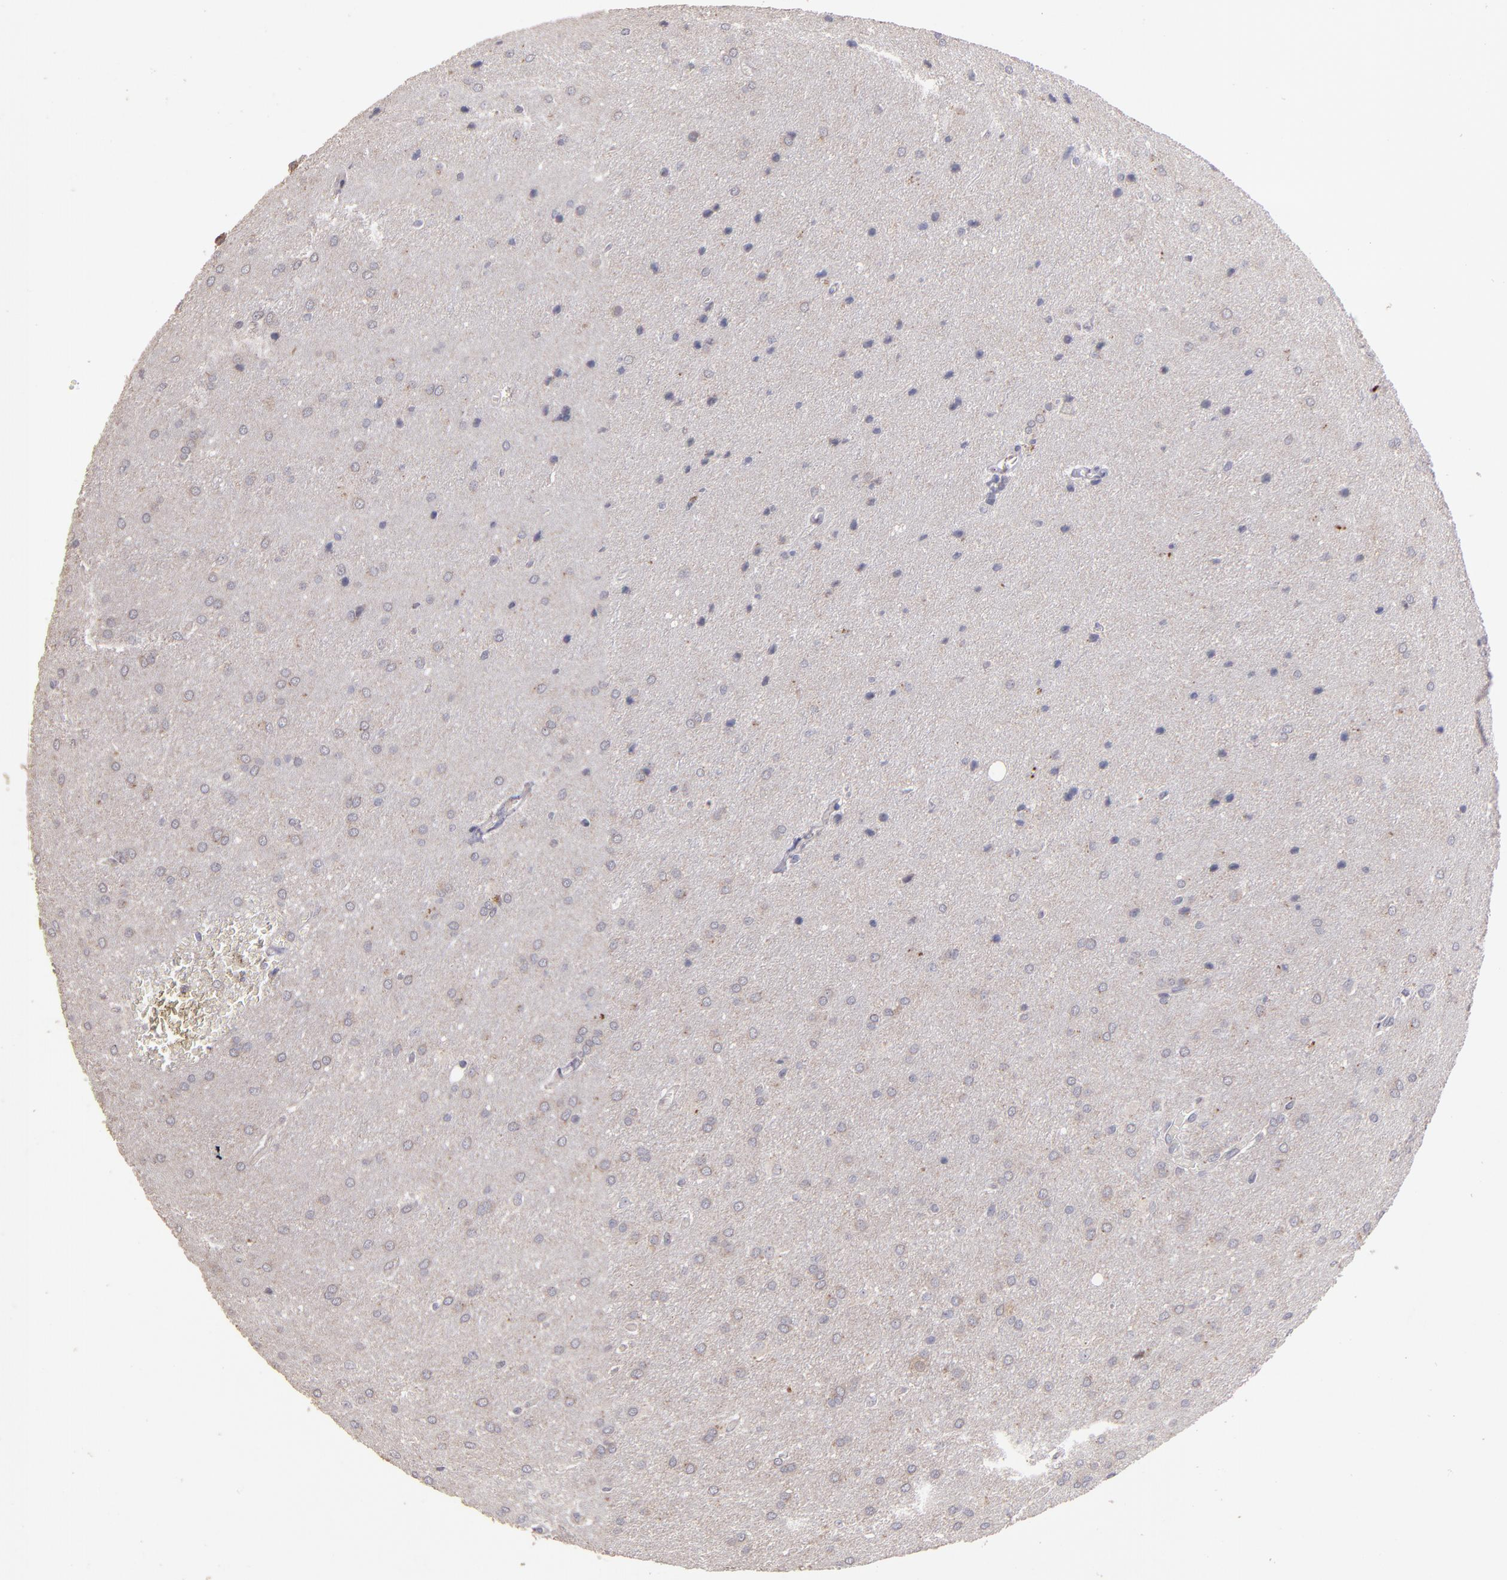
{"staining": {"intensity": "weak", "quantity": "25%-75%", "location": "cytoplasmic/membranous"}, "tissue": "glioma", "cell_type": "Tumor cells", "image_type": "cancer", "snomed": [{"axis": "morphology", "description": "Glioma, malignant, Low grade"}, {"axis": "topography", "description": "Brain"}], "caption": "The micrograph shows immunohistochemical staining of malignant glioma (low-grade). There is weak cytoplasmic/membranous expression is identified in approximately 25%-75% of tumor cells.", "gene": "MAGEE1", "patient": {"sex": "female", "age": 32}}